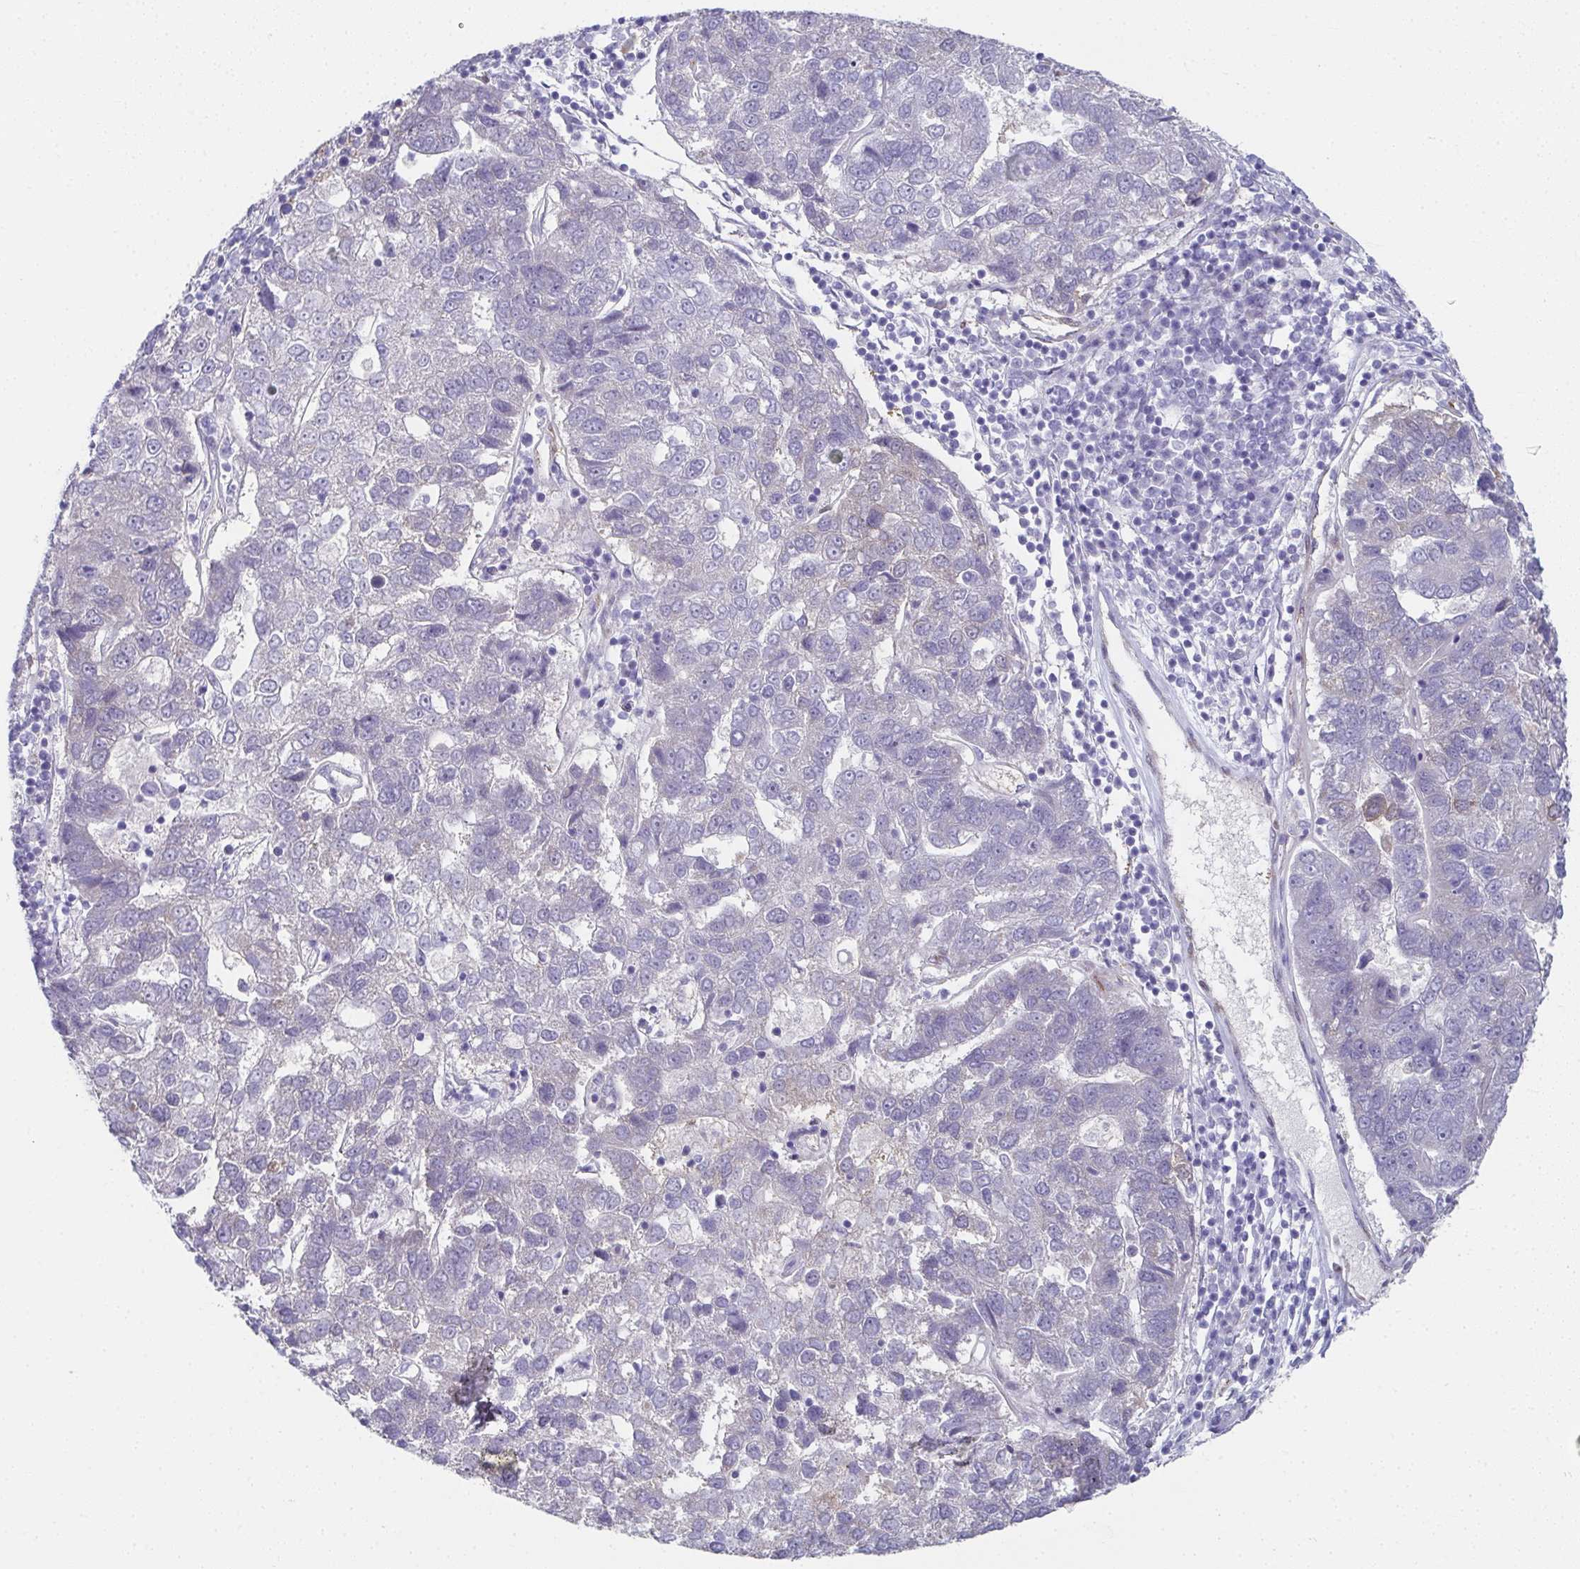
{"staining": {"intensity": "negative", "quantity": "none", "location": "none"}, "tissue": "pancreatic cancer", "cell_type": "Tumor cells", "image_type": "cancer", "snomed": [{"axis": "morphology", "description": "Adenocarcinoma, NOS"}, {"axis": "topography", "description": "Pancreas"}], "caption": "Photomicrograph shows no significant protein positivity in tumor cells of pancreatic adenocarcinoma.", "gene": "RBP1", "patient": {"sex": "female", "age": 61}}